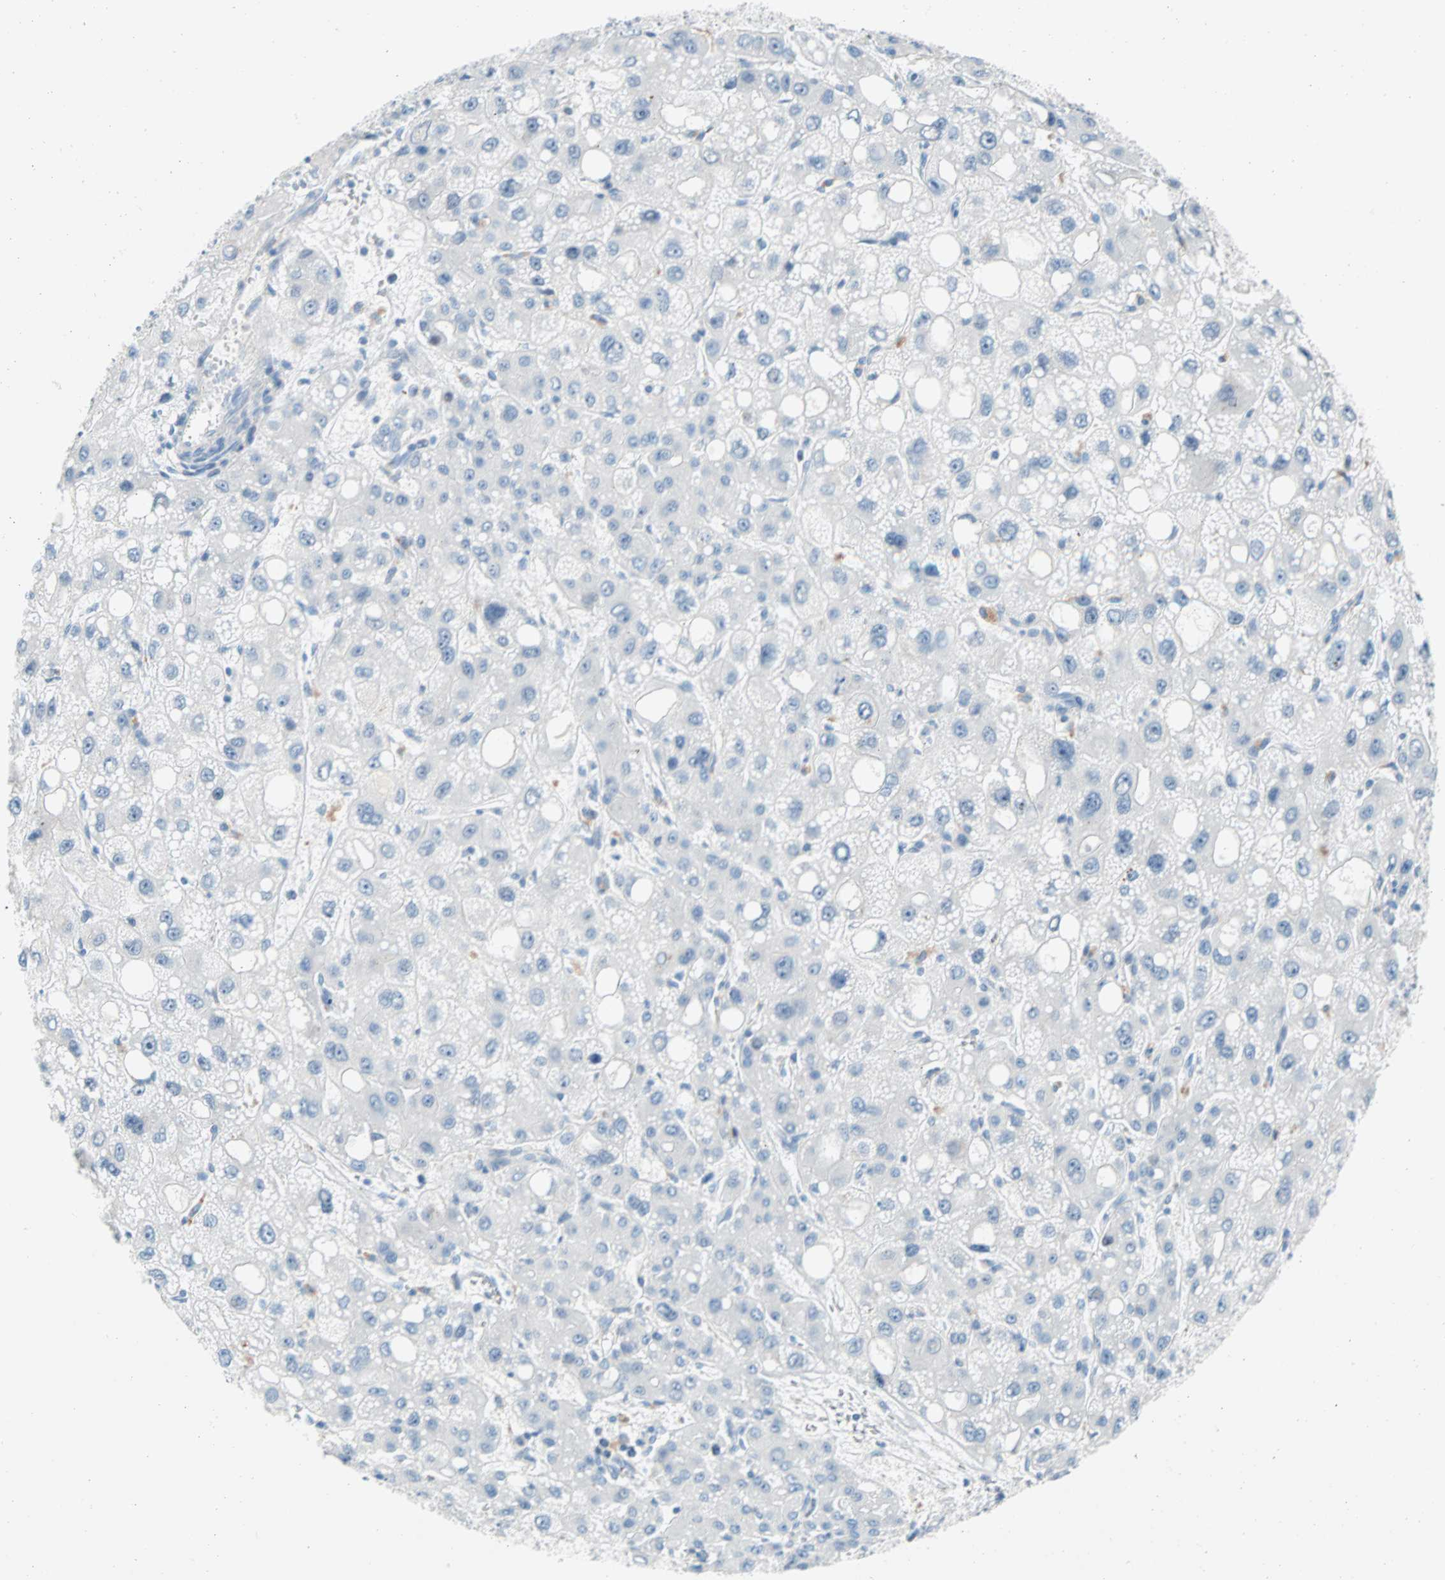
{"staining": {"intensity": "negative", "quantity": "none", "location": "none"}, "tissue": "liver cancer", "cell_type": "Tumor cells", "image_type": "cancer", "snomed": [{"axis": "morphology", "description": "Carcinoma, Hepatocellular, NOS"}, {"axis": "topography", "description": "Liver"}], "caption": "Tumor cells are negative for brown protein staining in liver cancer (hepatocellular carcinoma).", "gene": "TMEM163", "patient": {"sex": "male", "age": 55}}